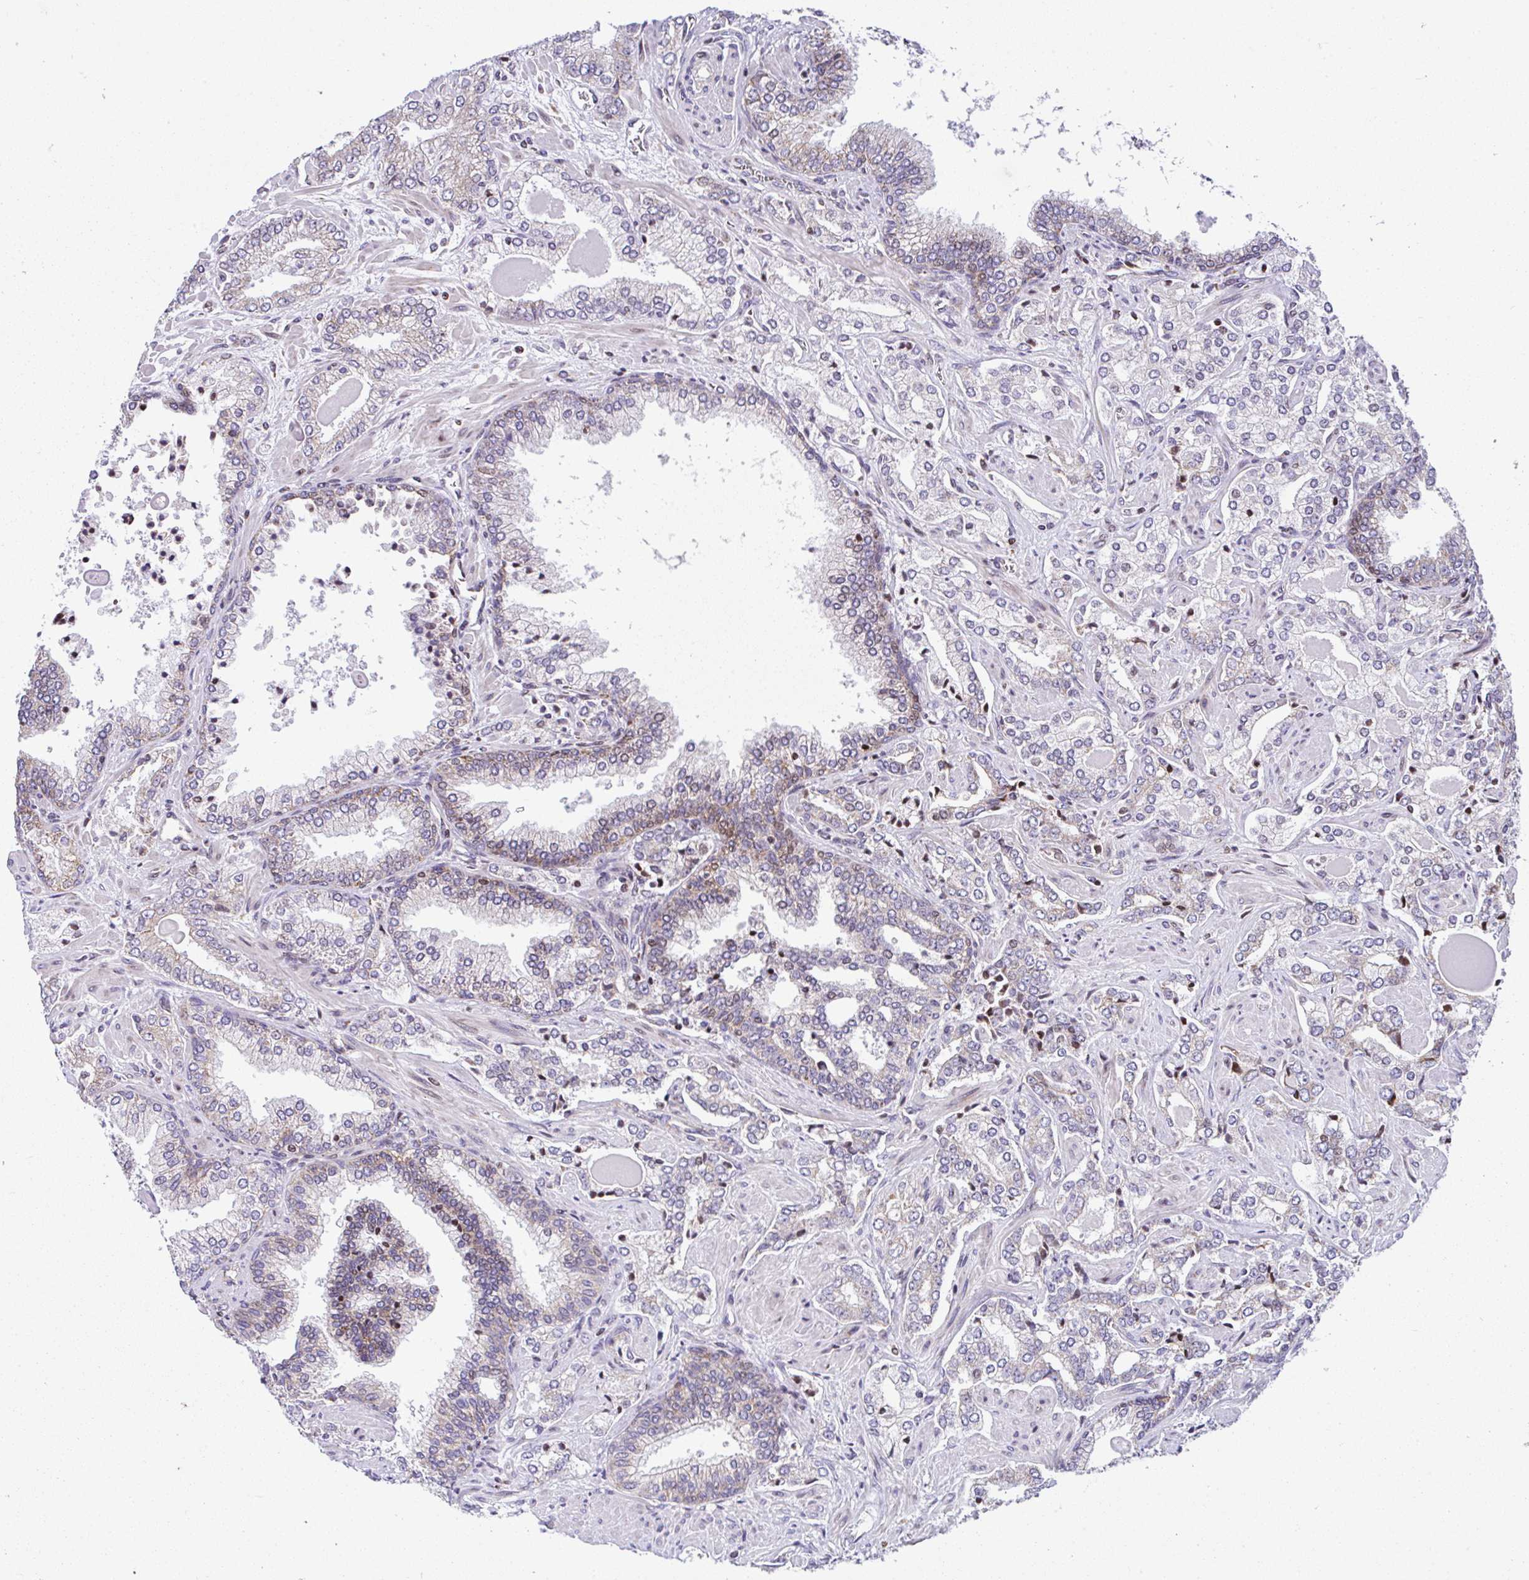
{"staining": {"intensity": "weak", "quantity": "<25%", "location": "cytoplasmic/membranous"}, "tissue": "prostate cancer", "cell_type": "Tumor cells", "image_type": "cancer", "snomed": [{"axis": "morphology", "description": "Adenocarcinoma, High grade"}, {"axis": "topography", "description": "Prostate"}], "caption": "Protein analysis of prostate cancer (high-grade adenocarcinoma) reveals no significant staining in tumor cells.", "gene": "FIGNL1", "patient": {"sex": "male", "age": 60}}